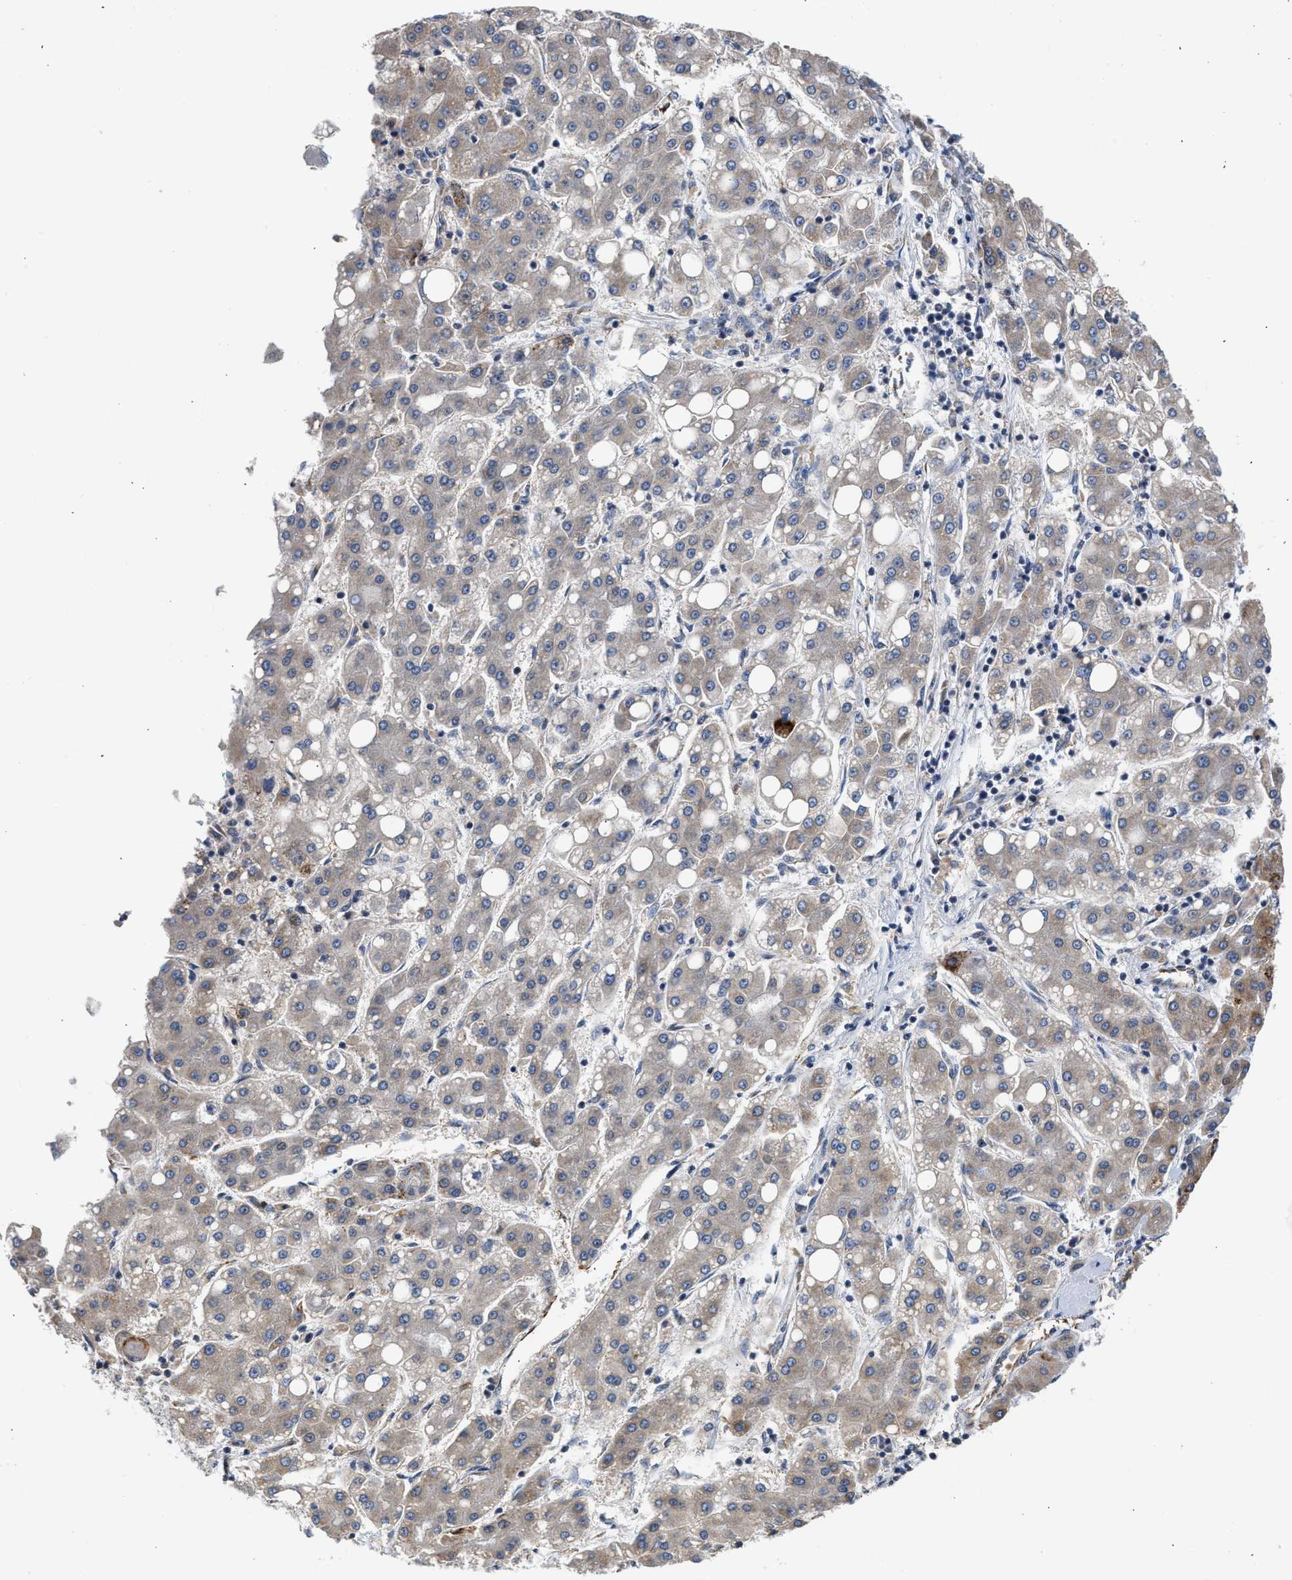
{"staining": {"intensity": "strong", "quantity": "<25%", "location": "cytoplasmic/membranous"}, "tissue": "liver cancer", "cell_type": "Tumor cells", "image_type": "cancer", "snomed": [{"axis": "morphology", "description": "Carcinoma, Hepatocellular, NOS"}, {"axis": "topography", "description": "Liver"}], "caption": "DAB (3,3'-diaminobenzidine) immunohistochemical staining of human liver hepatocellular carcinoma displays strong cytoplasmic/membranous protein expression in approximately <25% of tumor cells.", "gene": "PIM1", "patient": {"sex": "male", "age": 65}}